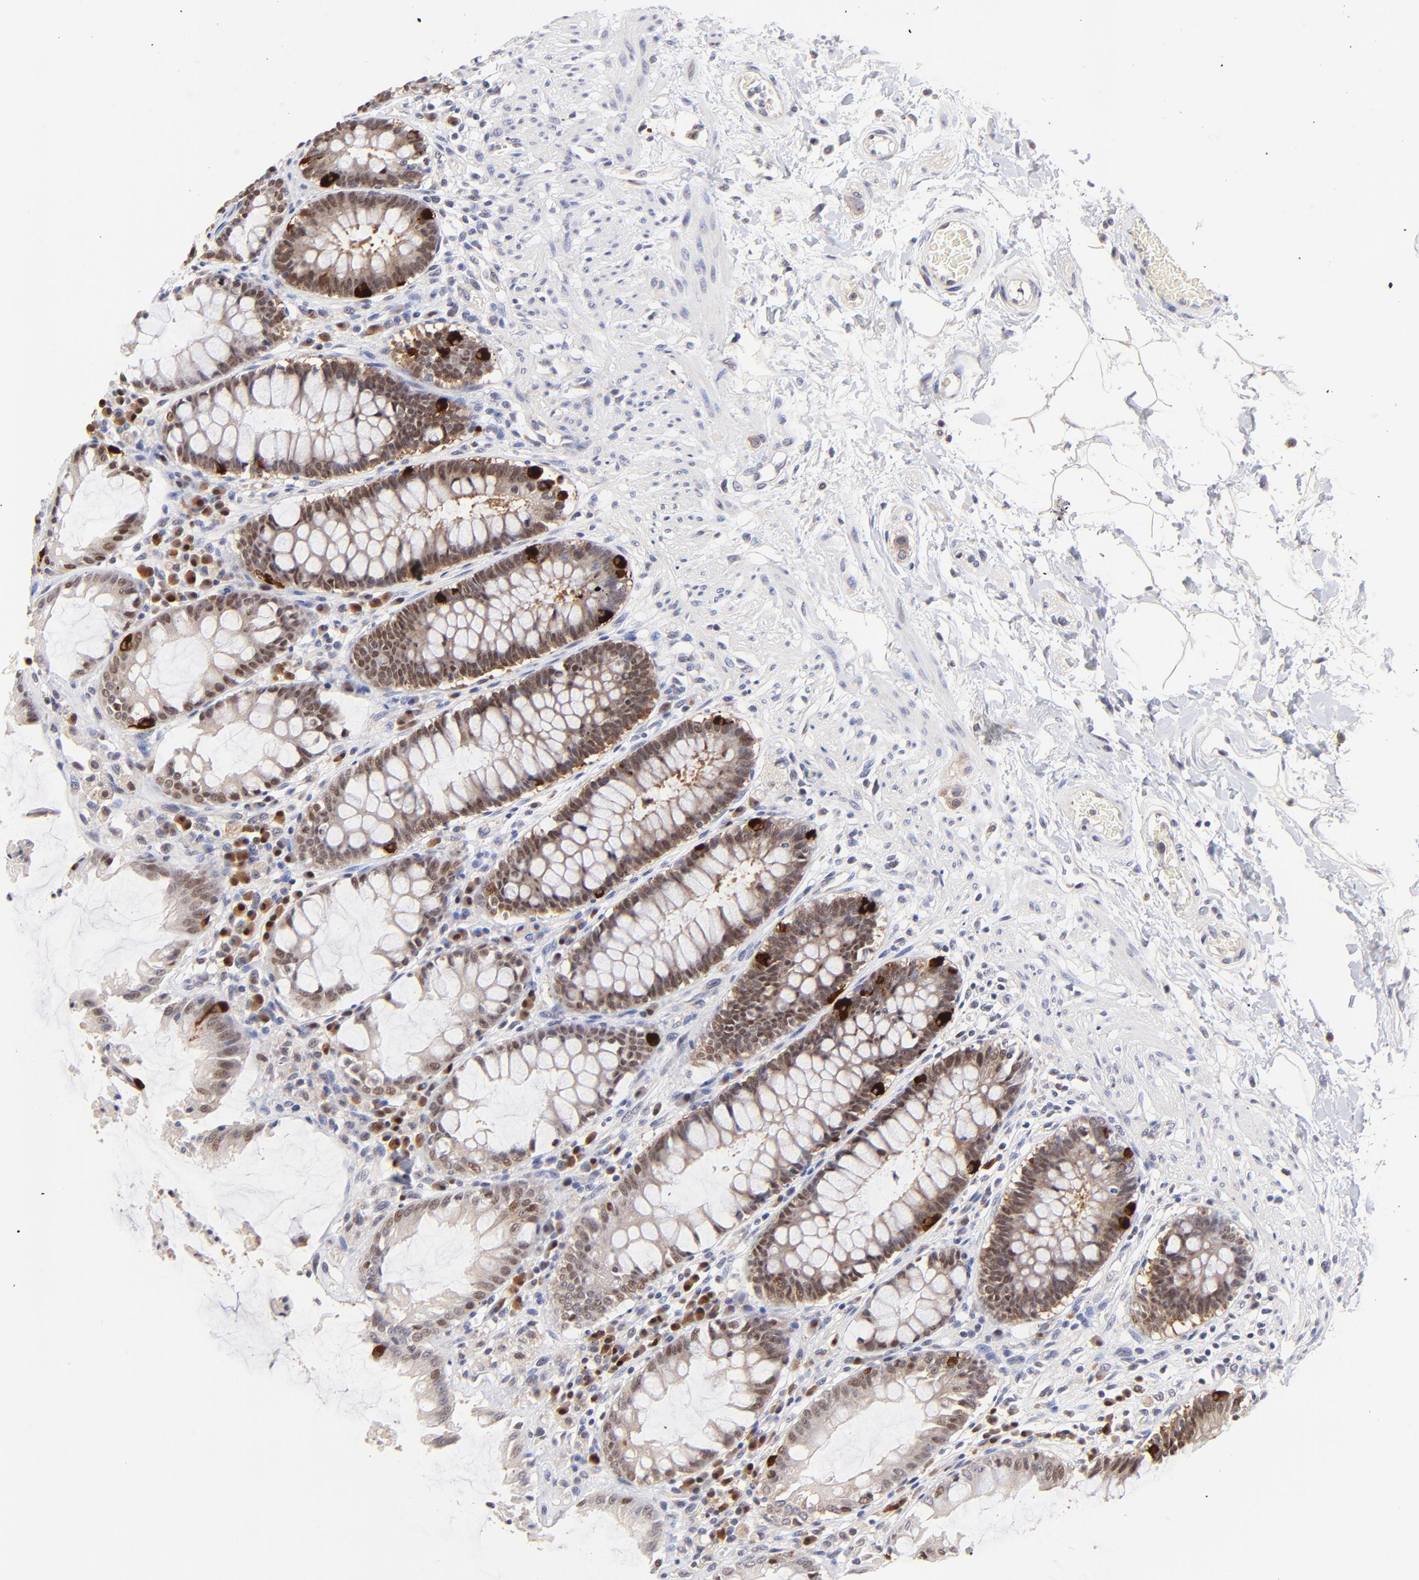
{"staining": {"intensity": "moderate", "quantity": "25%-75%", "location": "cytoplasmic/membranous,nuclear"}, "tissue": "rectum", "cell_type": "Glandular cells", "image_type": "normal", "snomed": [{"axis": "morphology", "description": "Normal tissue, NOS"}, {"axis": "topography", "description": "Rectum"}], "caption": "Immunohistochemical staining of unremarkable human rectum displays 25%-75% levels of moderate cytoplasmic/membranous,nuclear protein staining in about 25%-75% of glandular cells. Nuclei are stained in blue.", "gene": "ZNF155", "patient": {"sex": "female", "age": 46}}